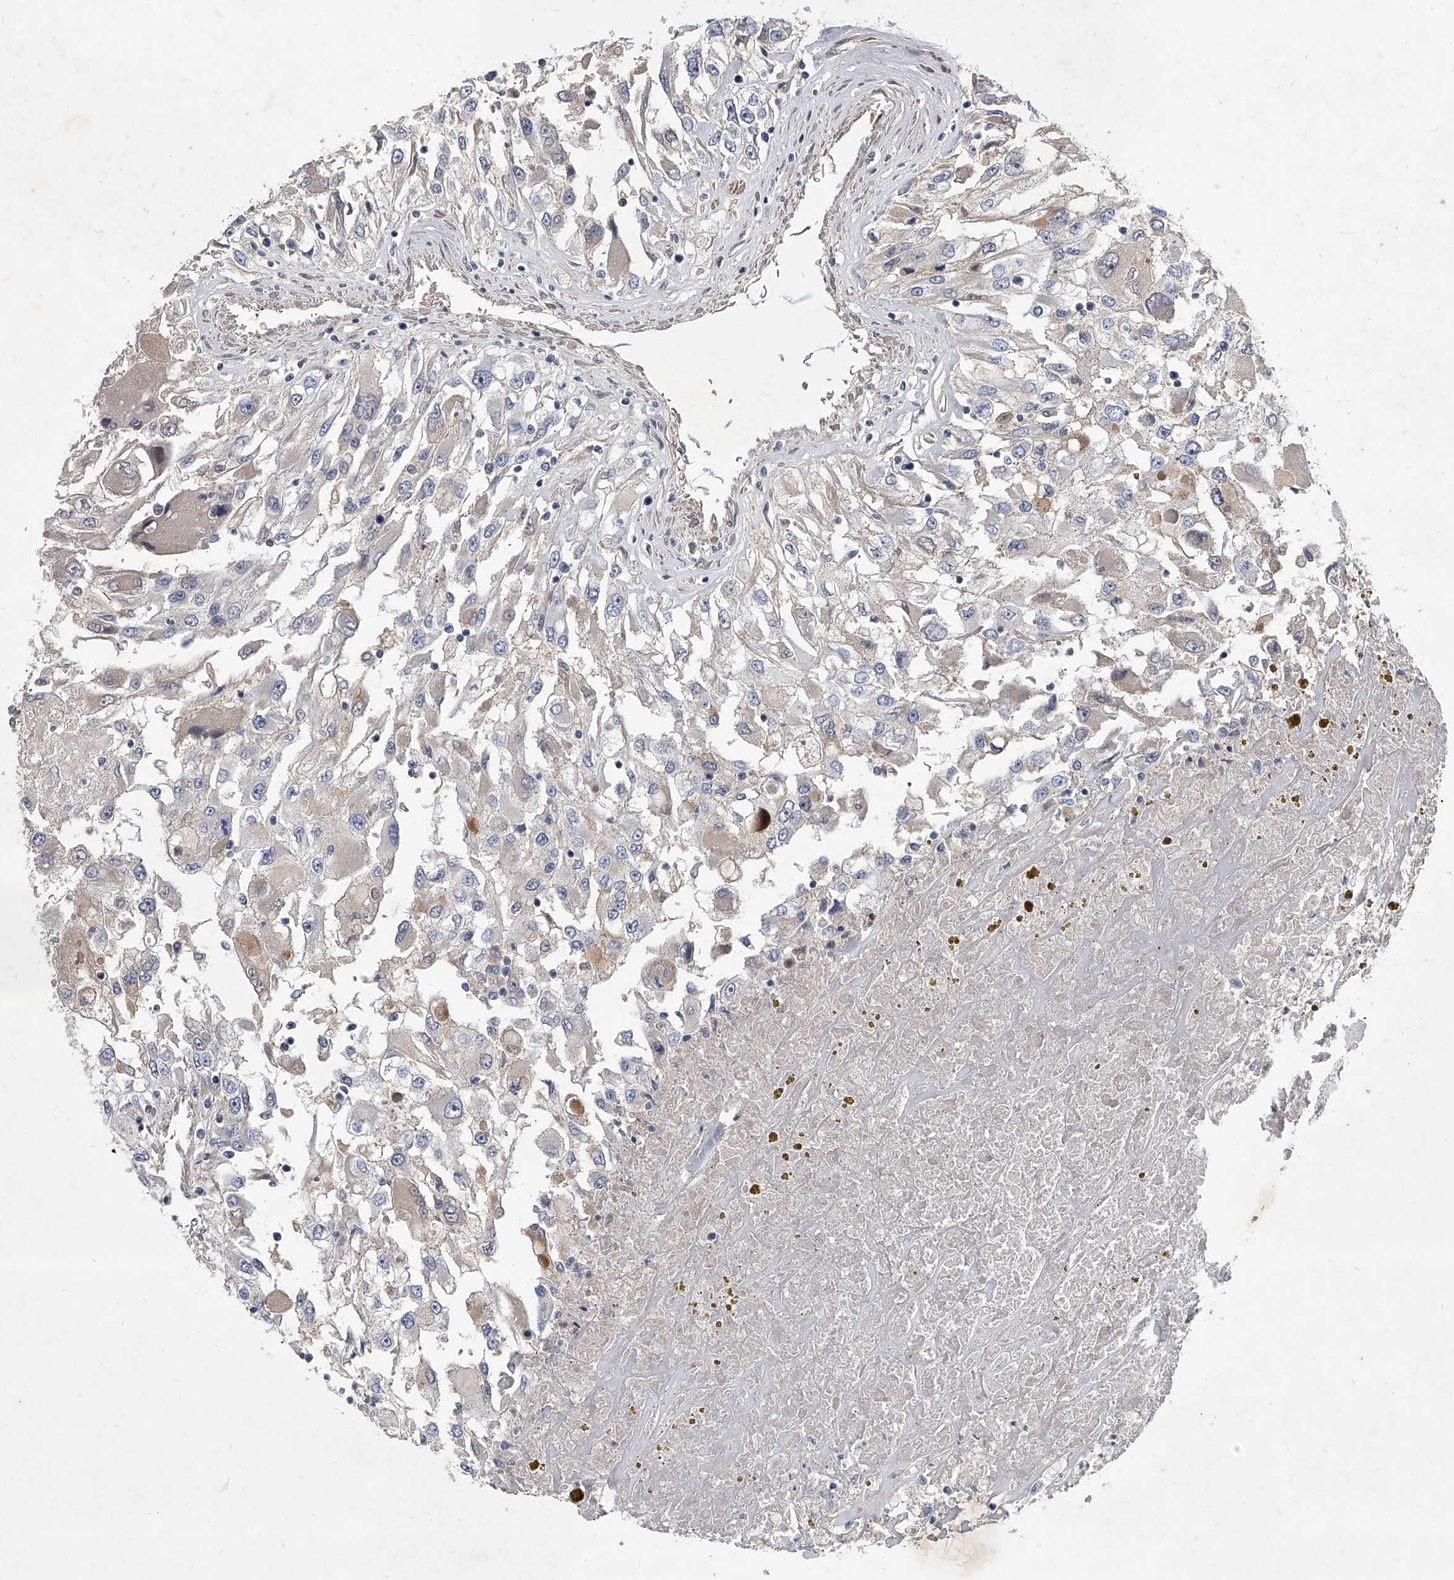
{"staining": {"intensity": "negative", "quantity": "none", "location": "none"}, "tissue": "renal cancer", "cell_type": "Tumor cells", "image_type": "cancer", "snomed": [{"axis": "morphology", "description": "Adenocarcinoma, NOS"}, {"axis": "topography", "description": "Kidney"}], "caption": "The photomicrograph reveals no significant expression in tumor cells of adenocarcinoma (renal).", "gene": "ZNF76", "patient": {"sex": "female", "age": 52}}